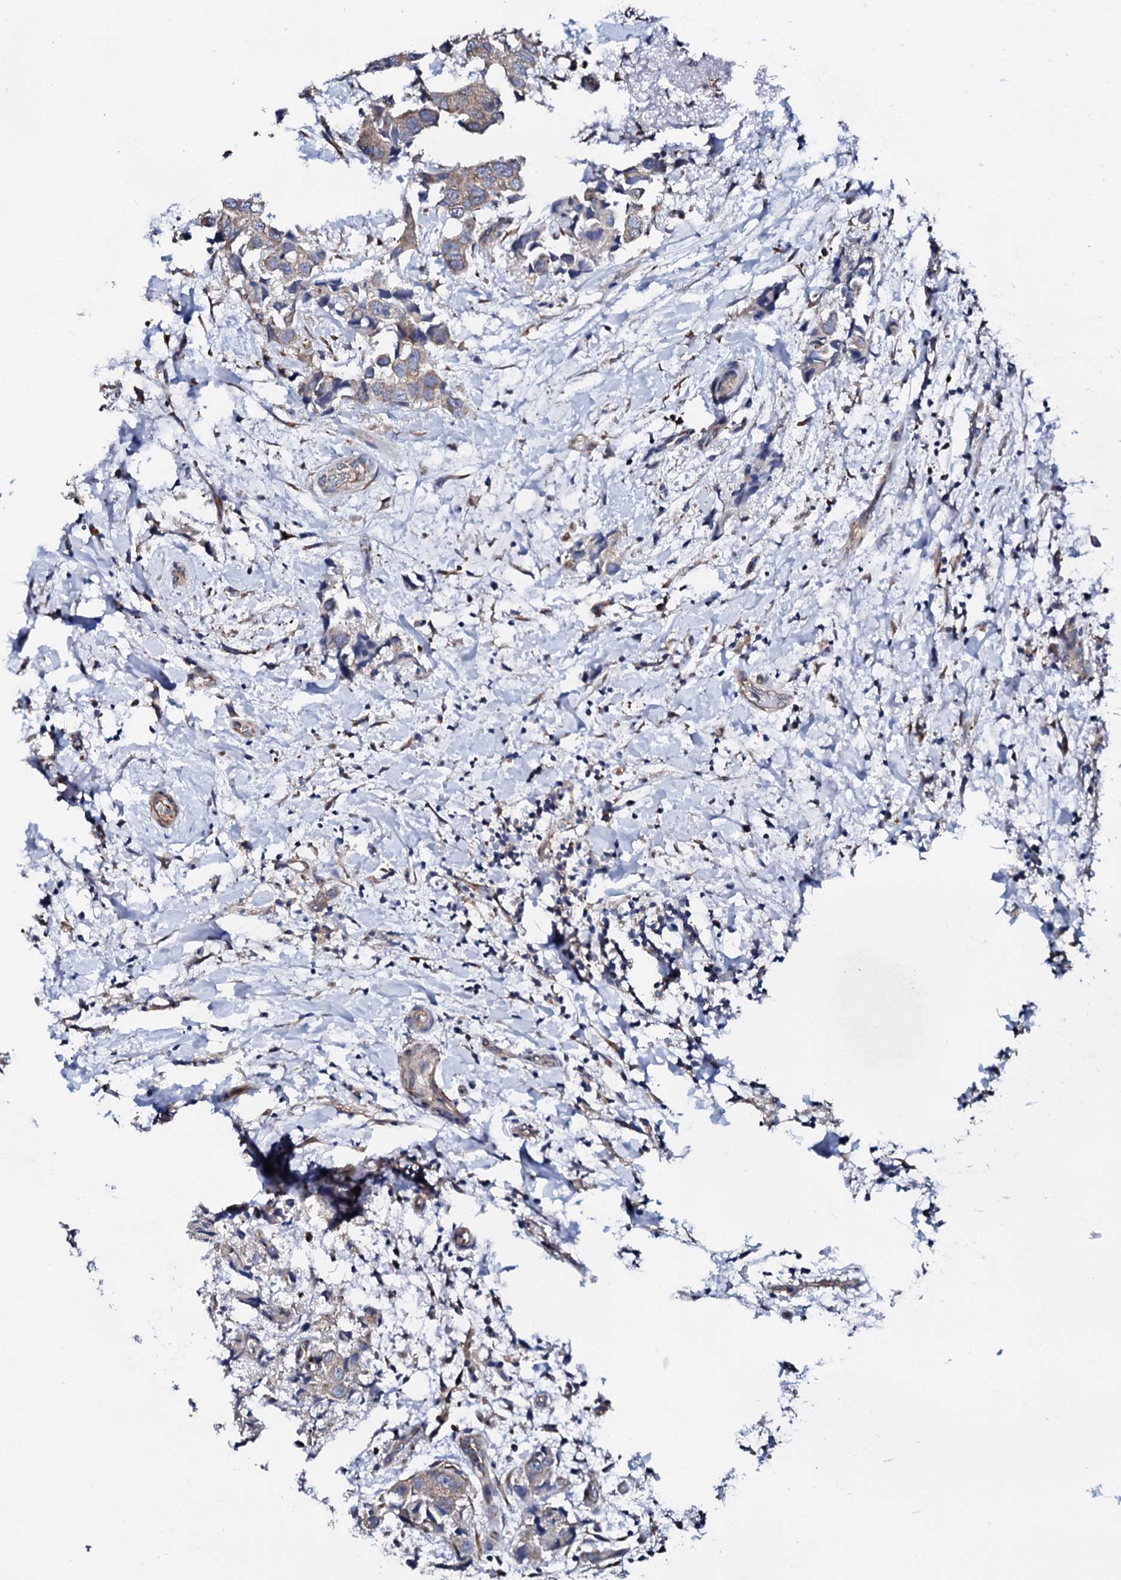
{"staining": {"intensity": "weak", "quantity": "25%-75%", "location": "cytoplasmic/membranous"}, "tissue": "breast cancer", "cell_type": "Tumor cells", "image_type": "cancer", "snomed": [{"axis": "morphology", "description": "Normal tissue, NOS"}, {"axis": "morphology", "description": "Duct carcinoma"}, {"axis": "topography", "description": "Breast"}], "caption": "DAB (3,3'-diaminobenzidine) immunohistochemical staining of human breast infiltrating ductal carcinoma reveals weak cytoplasmic/membranous protein staining in approximately 25%-75% of tumor cells.", "gene": "NUP58", "patient": {"sex": "female", "age": 62}}